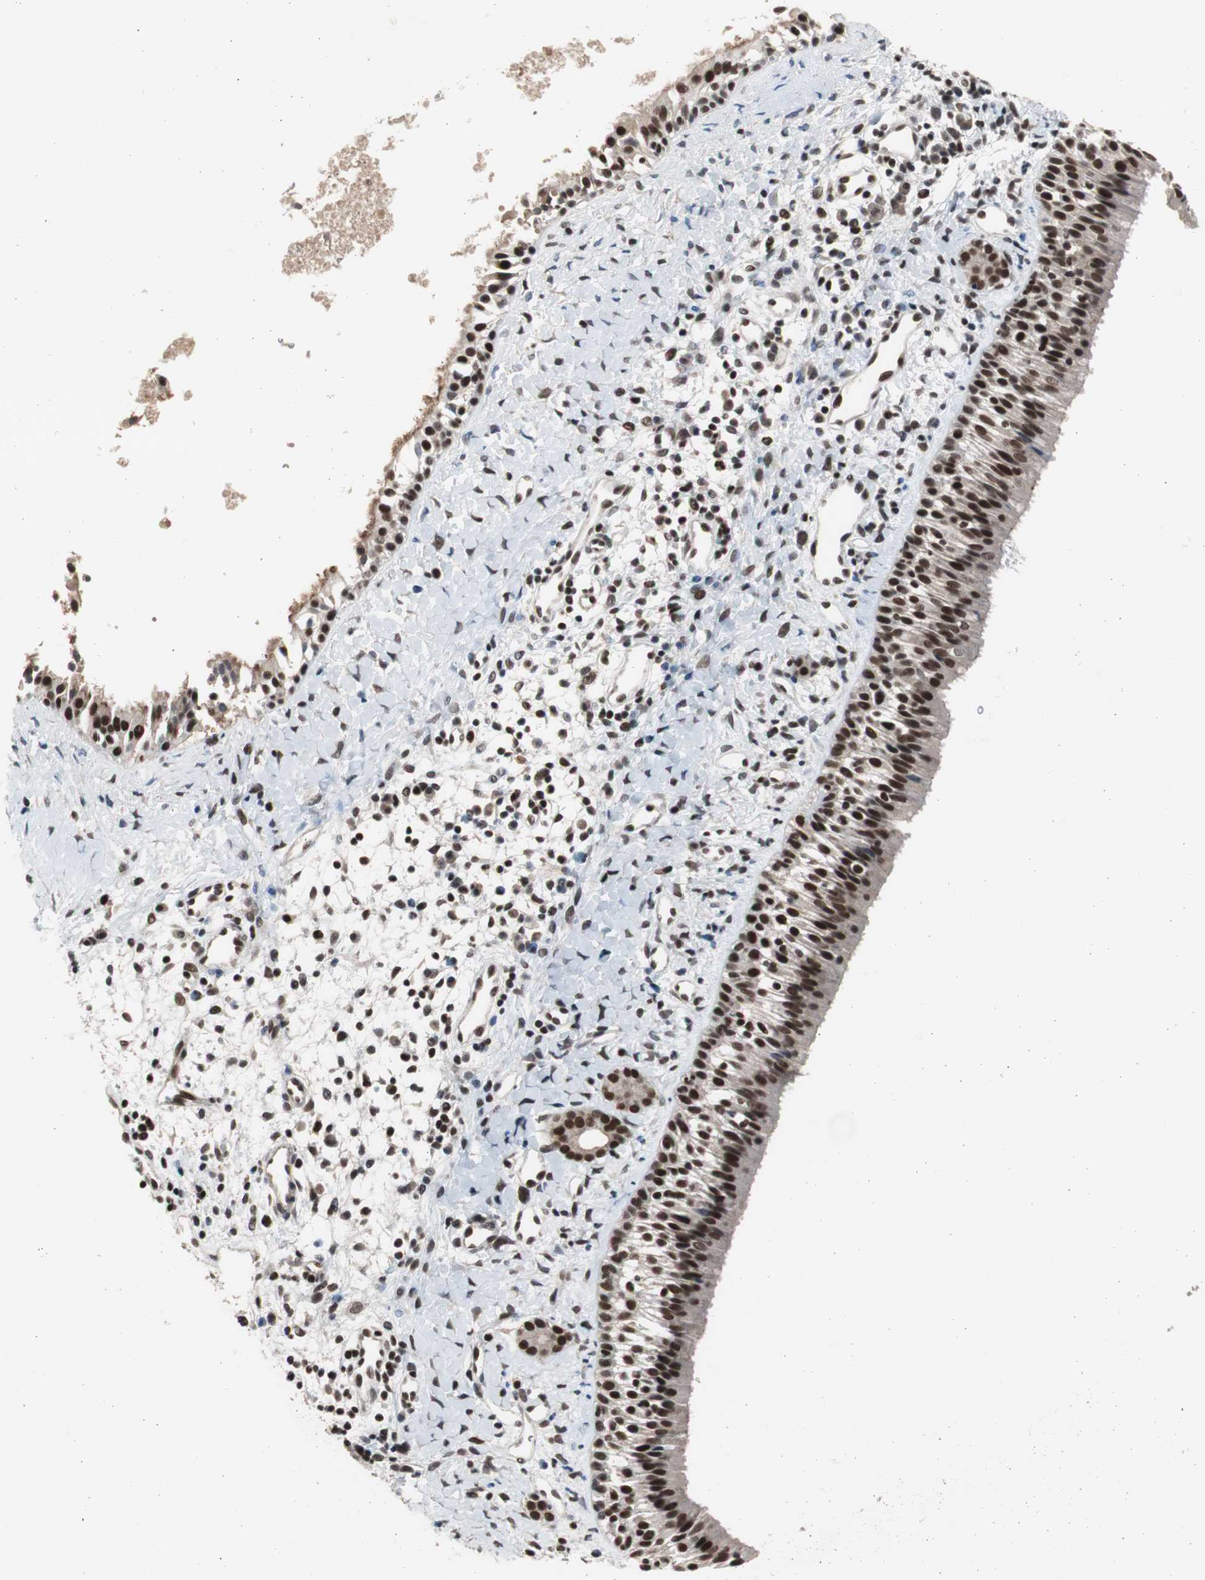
{"staining": {"intensity": "strong", "quantity": ">75%", "location": "nuclear"}, "tissue": "nasopharynx", "cell_type": "Respiratory epithelial cells", "image_type": "normal", "snomed": [{"axis": "morphology", "description": "Normal tissue, NOS"}, {"axis": "topography", "description": "Nasopharynx"}], "caption": "Strong nuclear positivity is appreciated in about >75% of respiratory epithelial cells in unremarkable nasopharynx. Using DAB (3,3'-diaminobenzidine) (brown) and hematoxylin (blue) stains, captured at high magnification using brightfield microscopy.", "gene": "RPA1", "patient": {"sex": "male", "age": 22}}